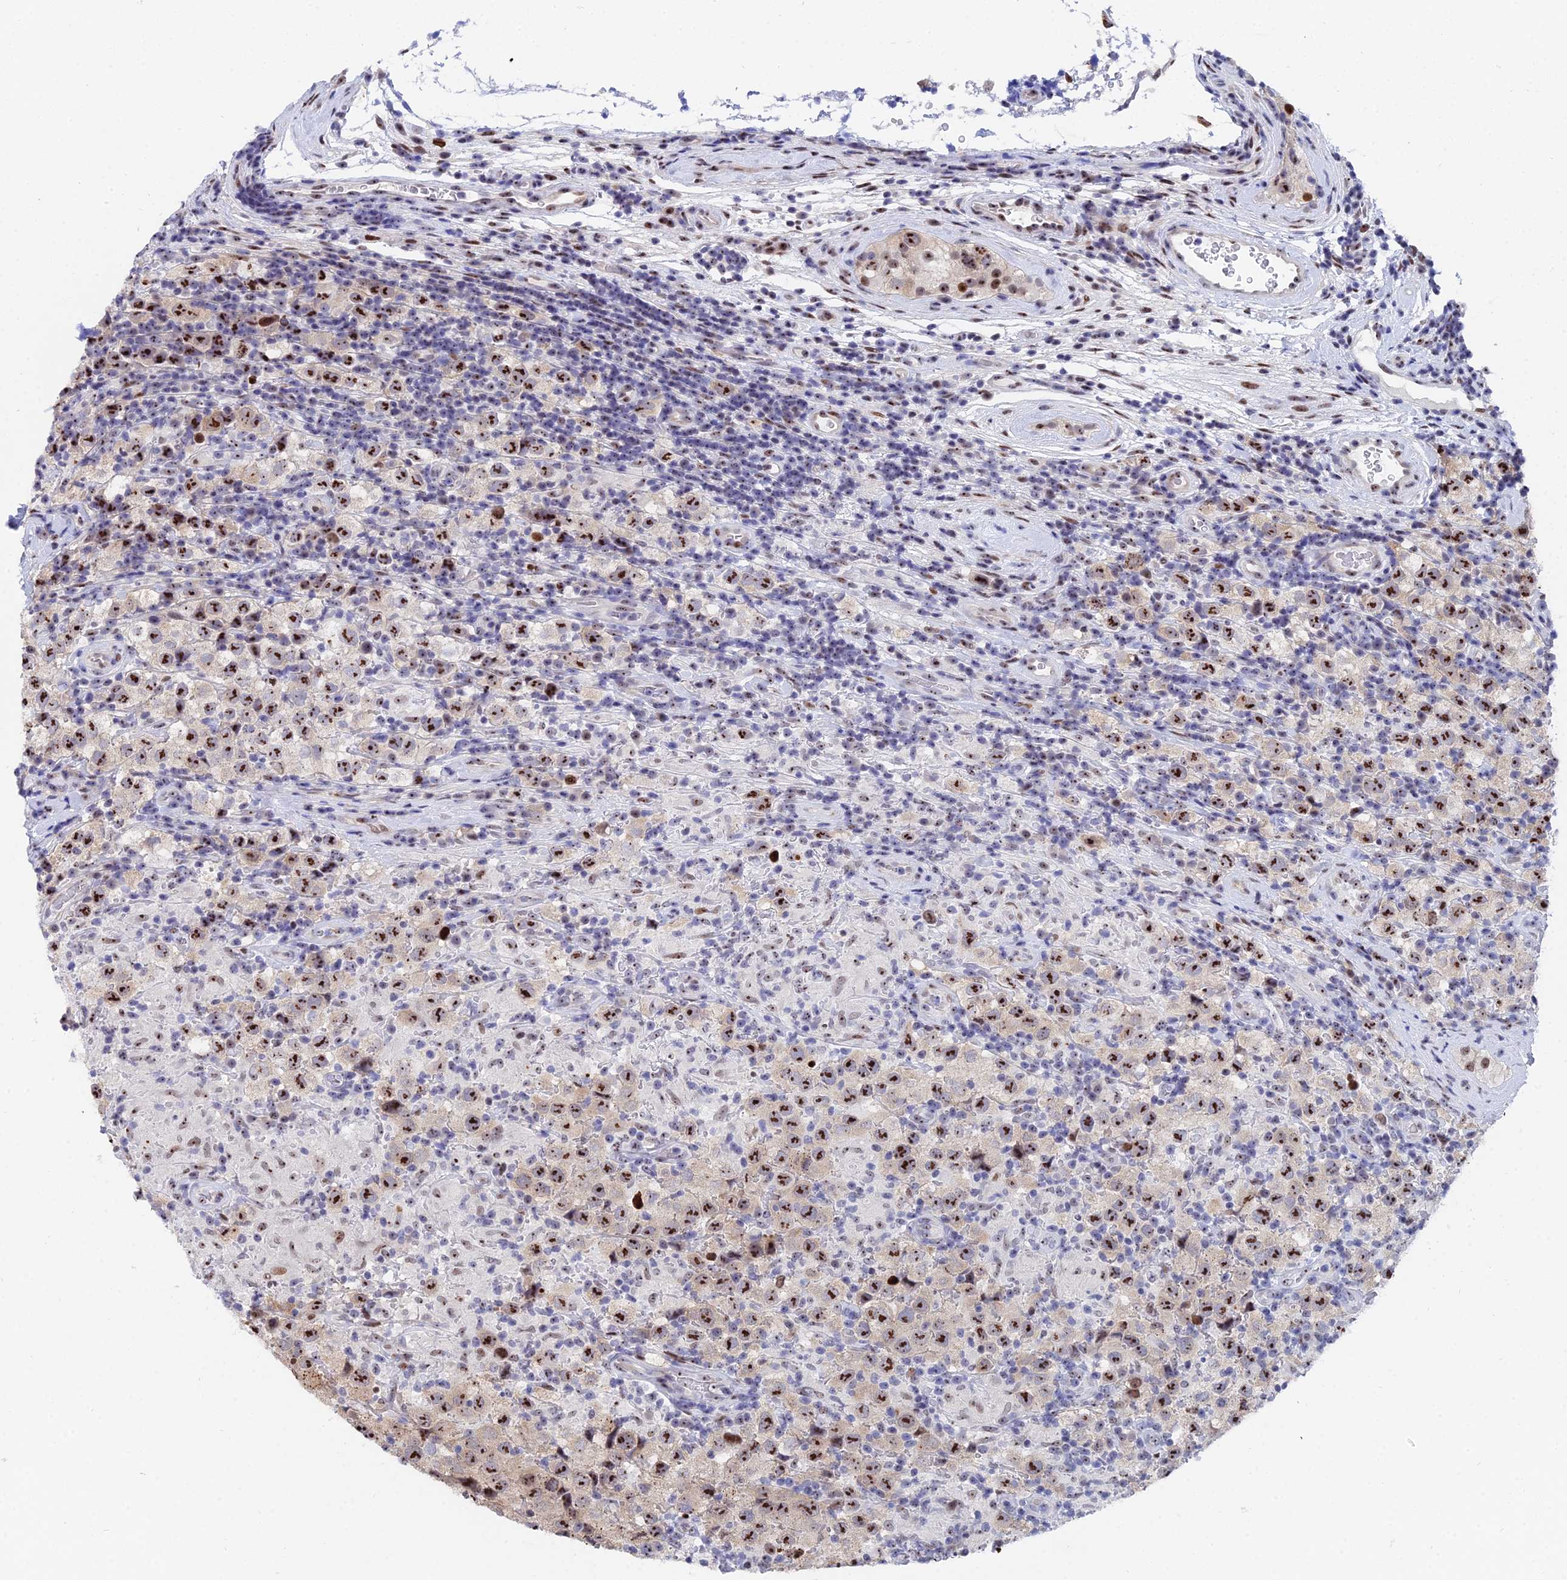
{"staining": {"intensity": "strong", "quantity": ">75%", "location": "nuclear"}, "tissue": "testis cancer", "cell_type": "Tumor cells", "image_type": "cancer", "snomed": [{"axis": "morphology", "description": "Seminoma, NOS"}, {"axis": "morphology", "description": "Carcinoma, Embryonal, NOS"}, {"axis": "topography", "description": "Testis"}], "caption": "Human testis cancer stained for a protein (brown) displays strong nuclear positive staining in about >75% of tumor cells.", "gene": "TIFA", "patient": {"sex": "male", "age": 41}}